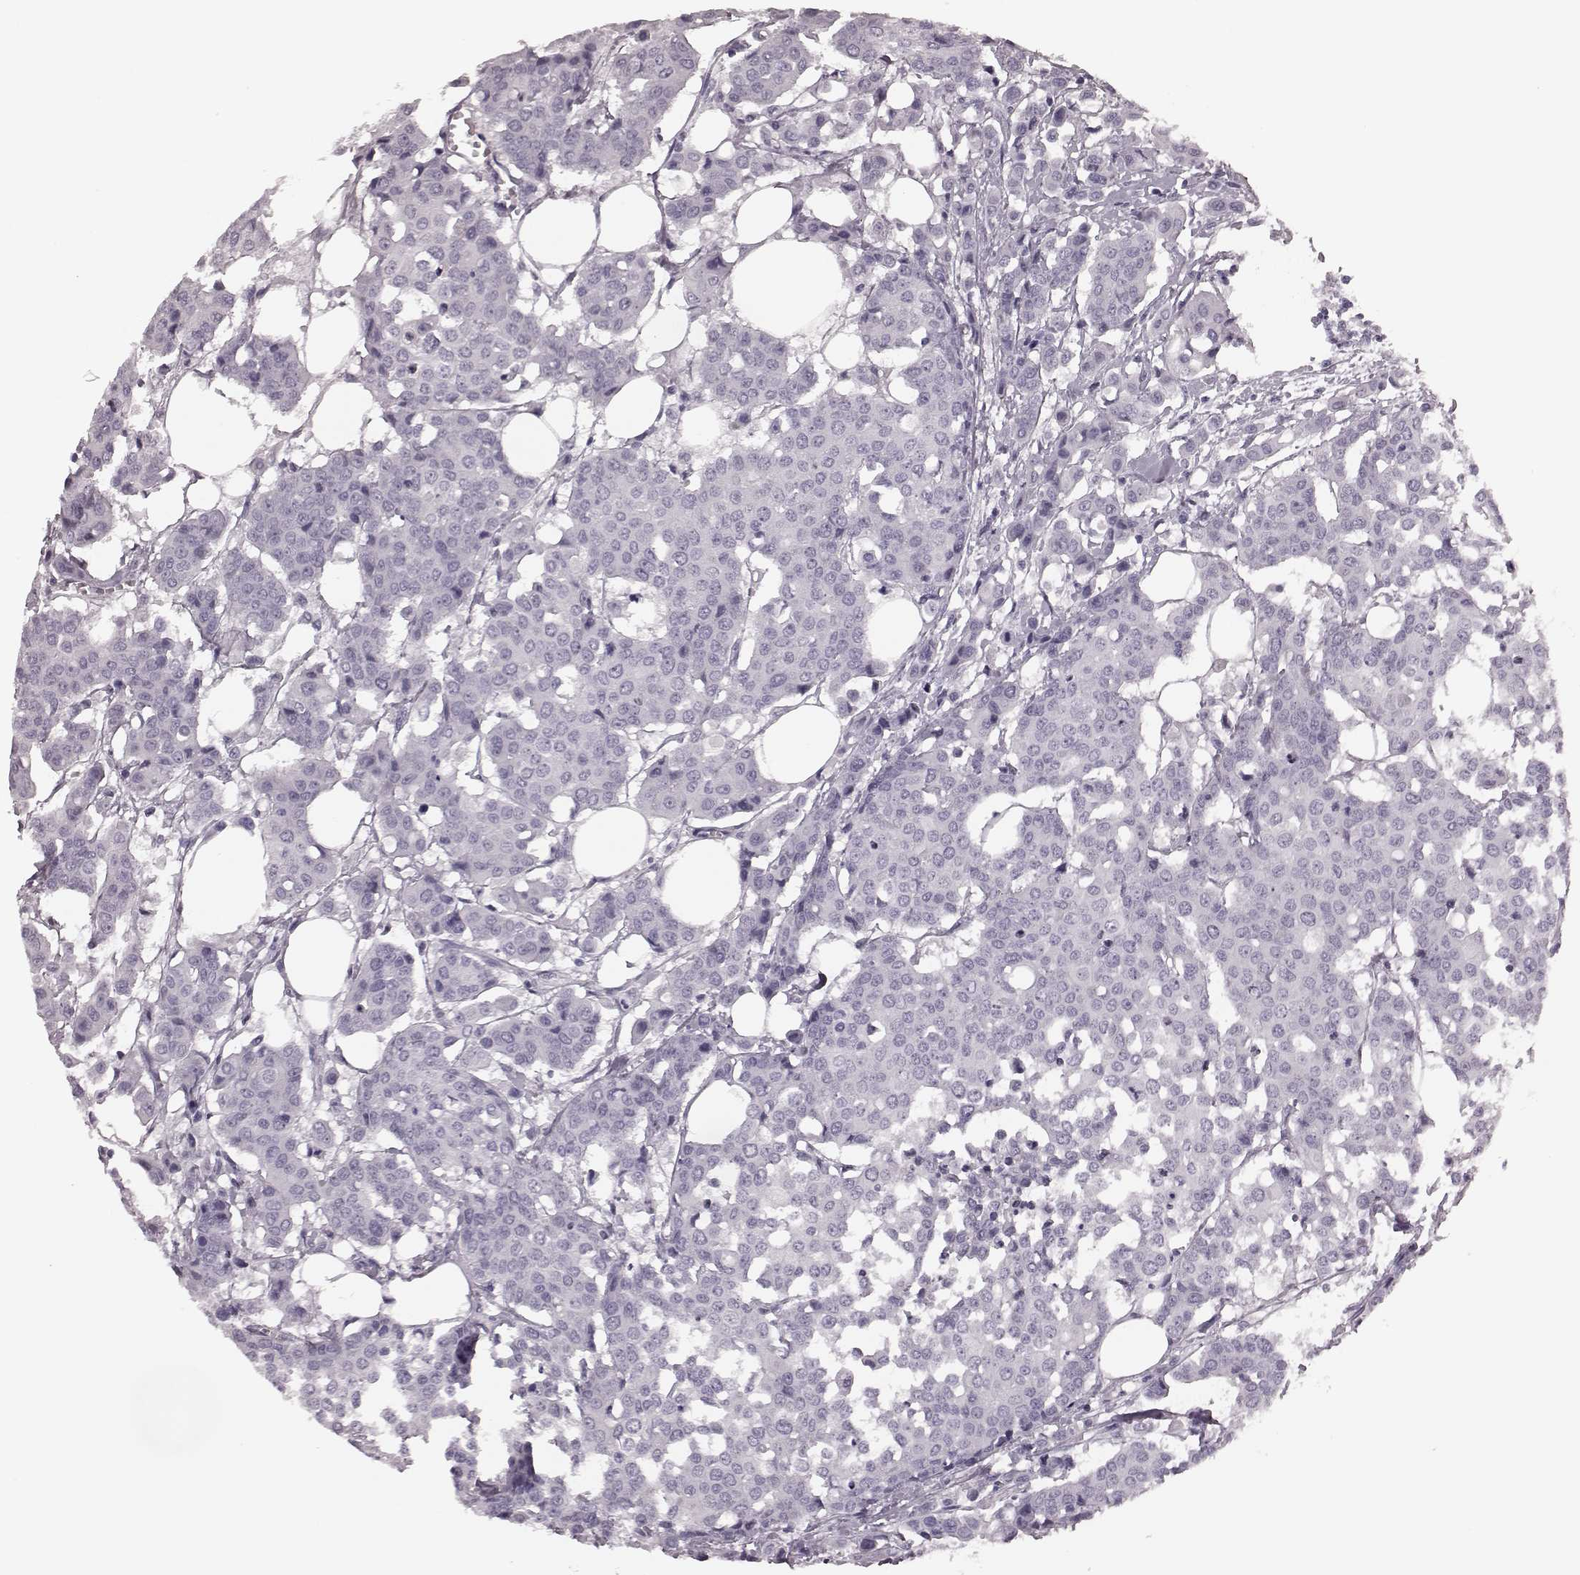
{"staining": {"intensity": "negative", "quantity": "none", "location": "none"}, "tissue": "carcinoid", "cell_type": "Tumor cells", "image_type": "cancer", "snomed": [{"axis": "morphology", "description": "Carcinoid, malignant, NOS"}, {"axis": "topography", "description": "Colon"}], "caption": "This is an immunohistochemistry micrograph of carcinoid. There is no expression in tumor cells.", "gene": "TRPM1", "patient": {"sex": "male", "age": 81}}